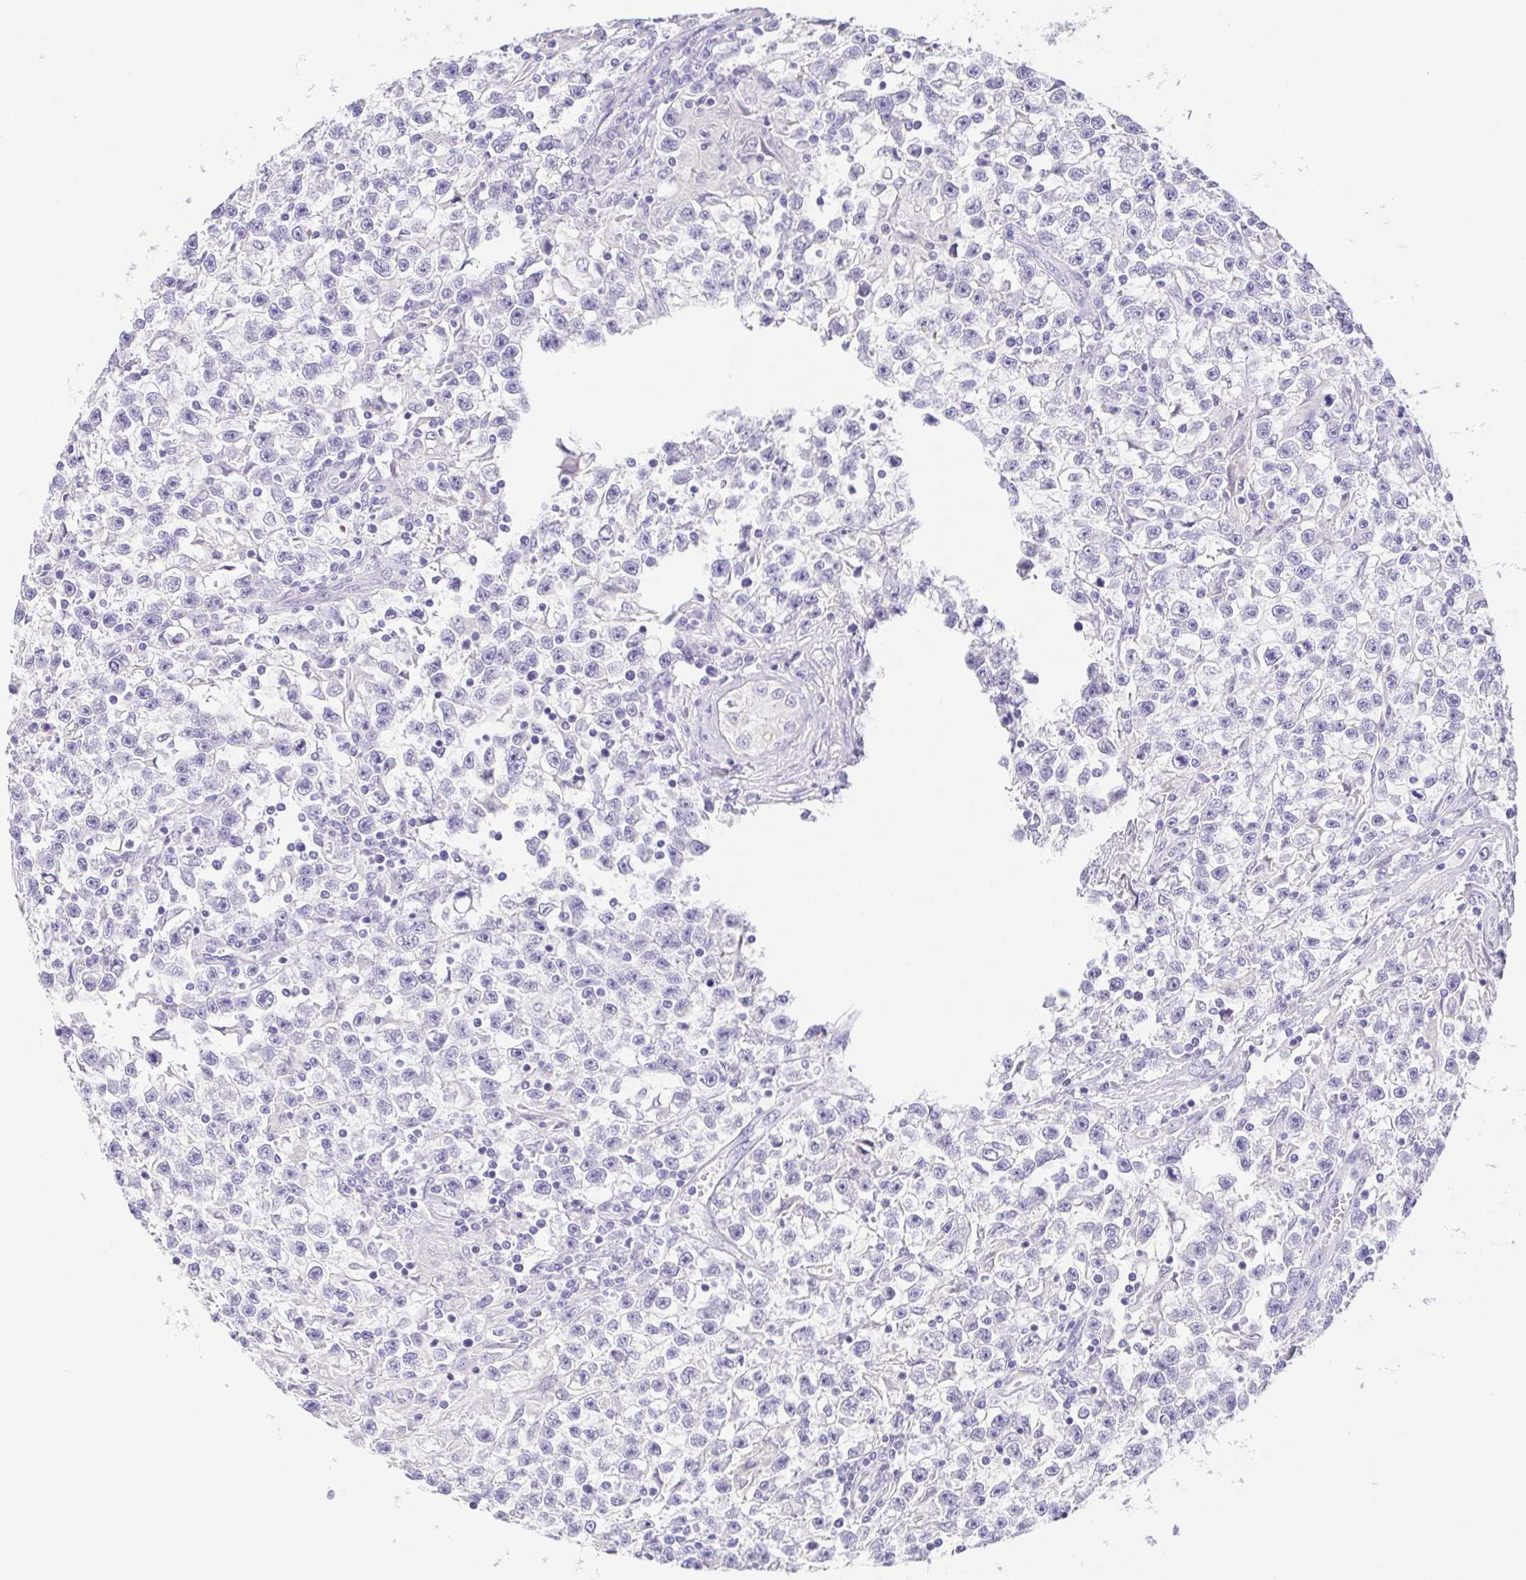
{"staining": {"intensity": "negative", "quantity": "none", "location": "none"}, "tissue": "testis cancer", "cell_type": "Tumor cells", "image_type": "cancer", "snomed": [{"axis": "morphology", "description": "Seminoma, NOS"}, {"axis": "topography", "description": "Testis"}], "caption": "Immunohistochemical staining of testis cancer displays no significant positivity in tumor cells.", "gene": "HAPLN2", "patient": {"sex": "male", "age": 31}}